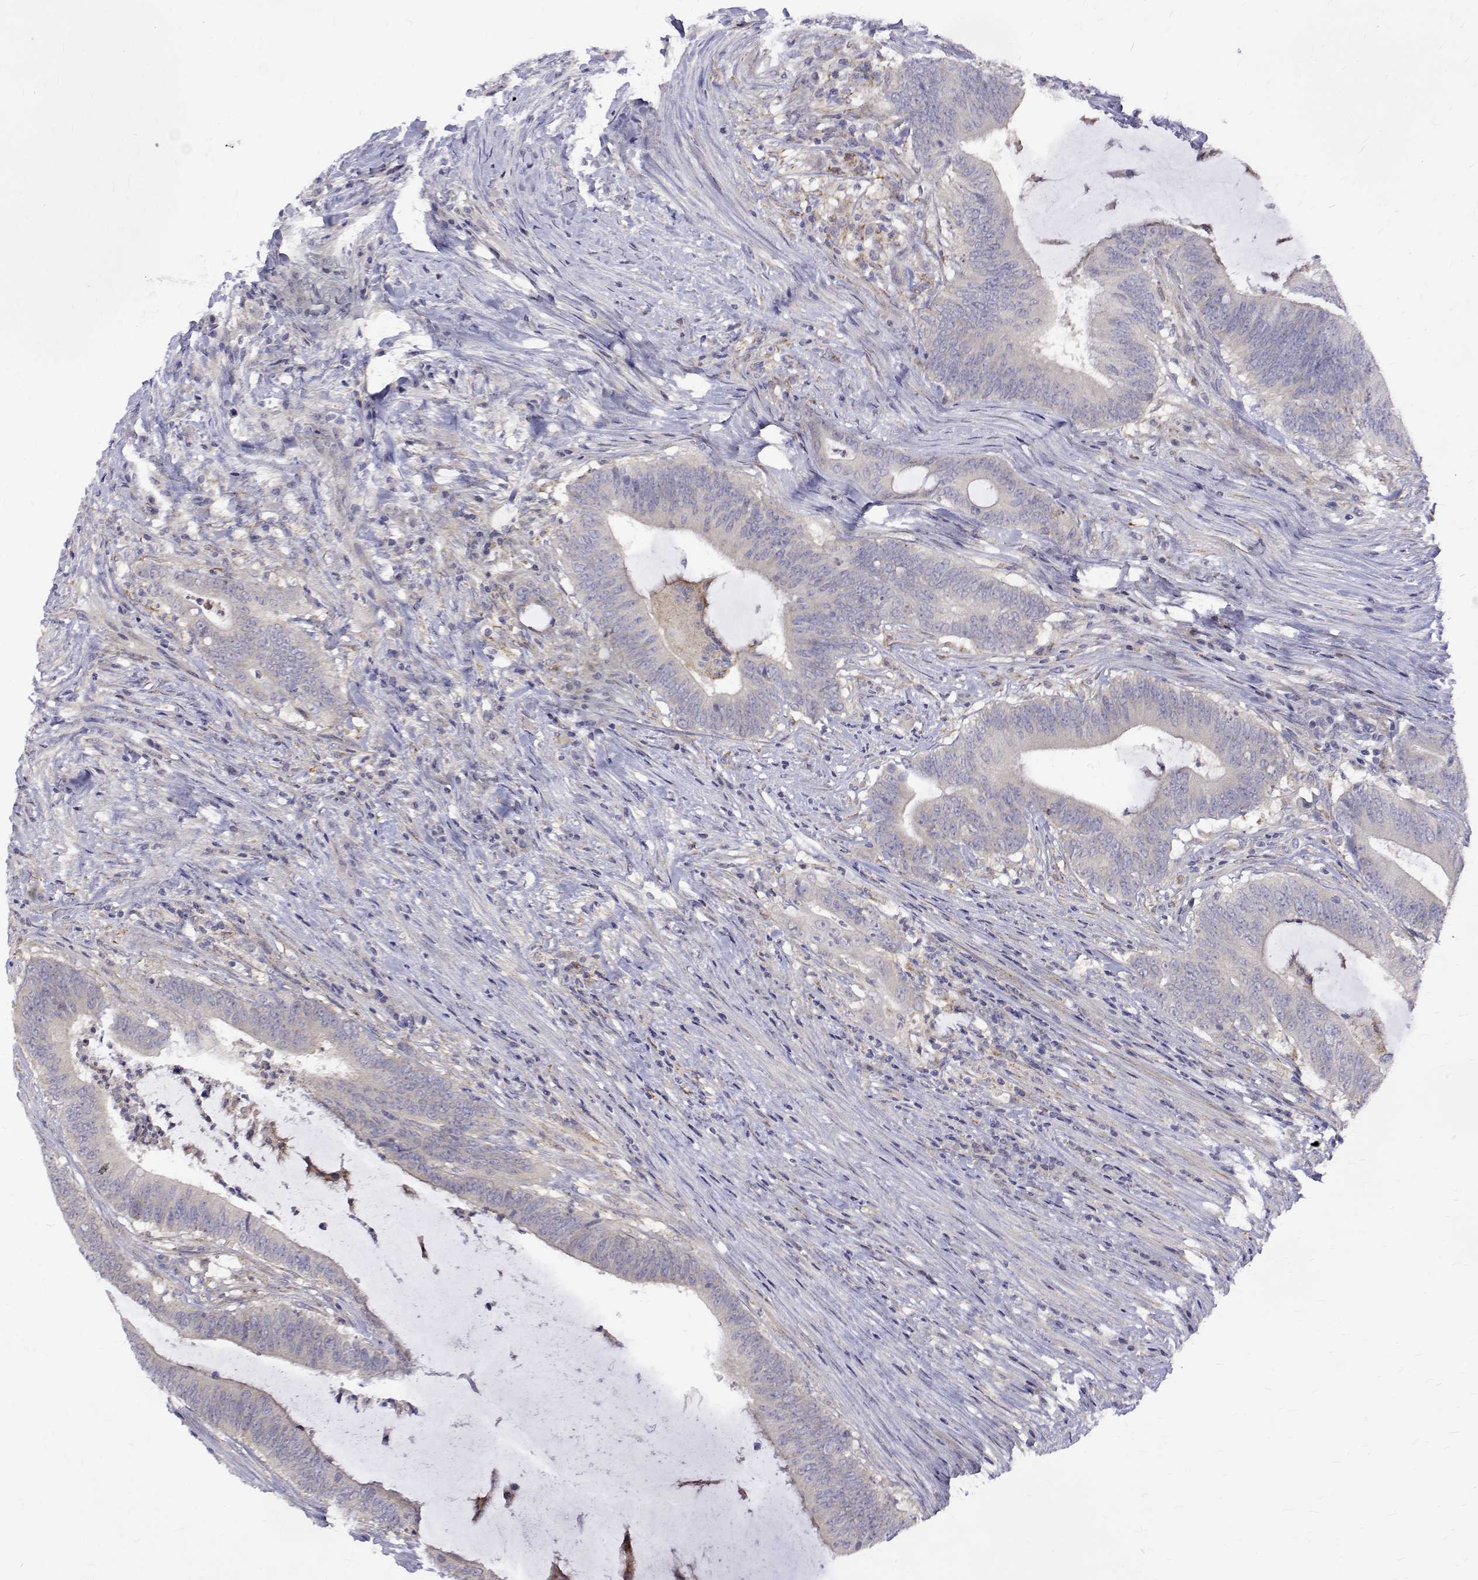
{"staining": {"intensity": "negative", "quantity": "none", "location": "none"}, "tissue": "colorectal cancer", "cell_type": "Tumor cells", "image_type": "cancer", "snomed": [{"axis": "morphology", "description": "Adenocarcinoma, NOS"}, {"axis": "topography", "description": "Colon"}], "caption": "High power microscopy histopathology image of an IHC image of colorectal adenocarcinoma, revealing no significant staining in tumor cells.", "gene": "PADI1", "patient": {"sex": "female", "age": 43}}